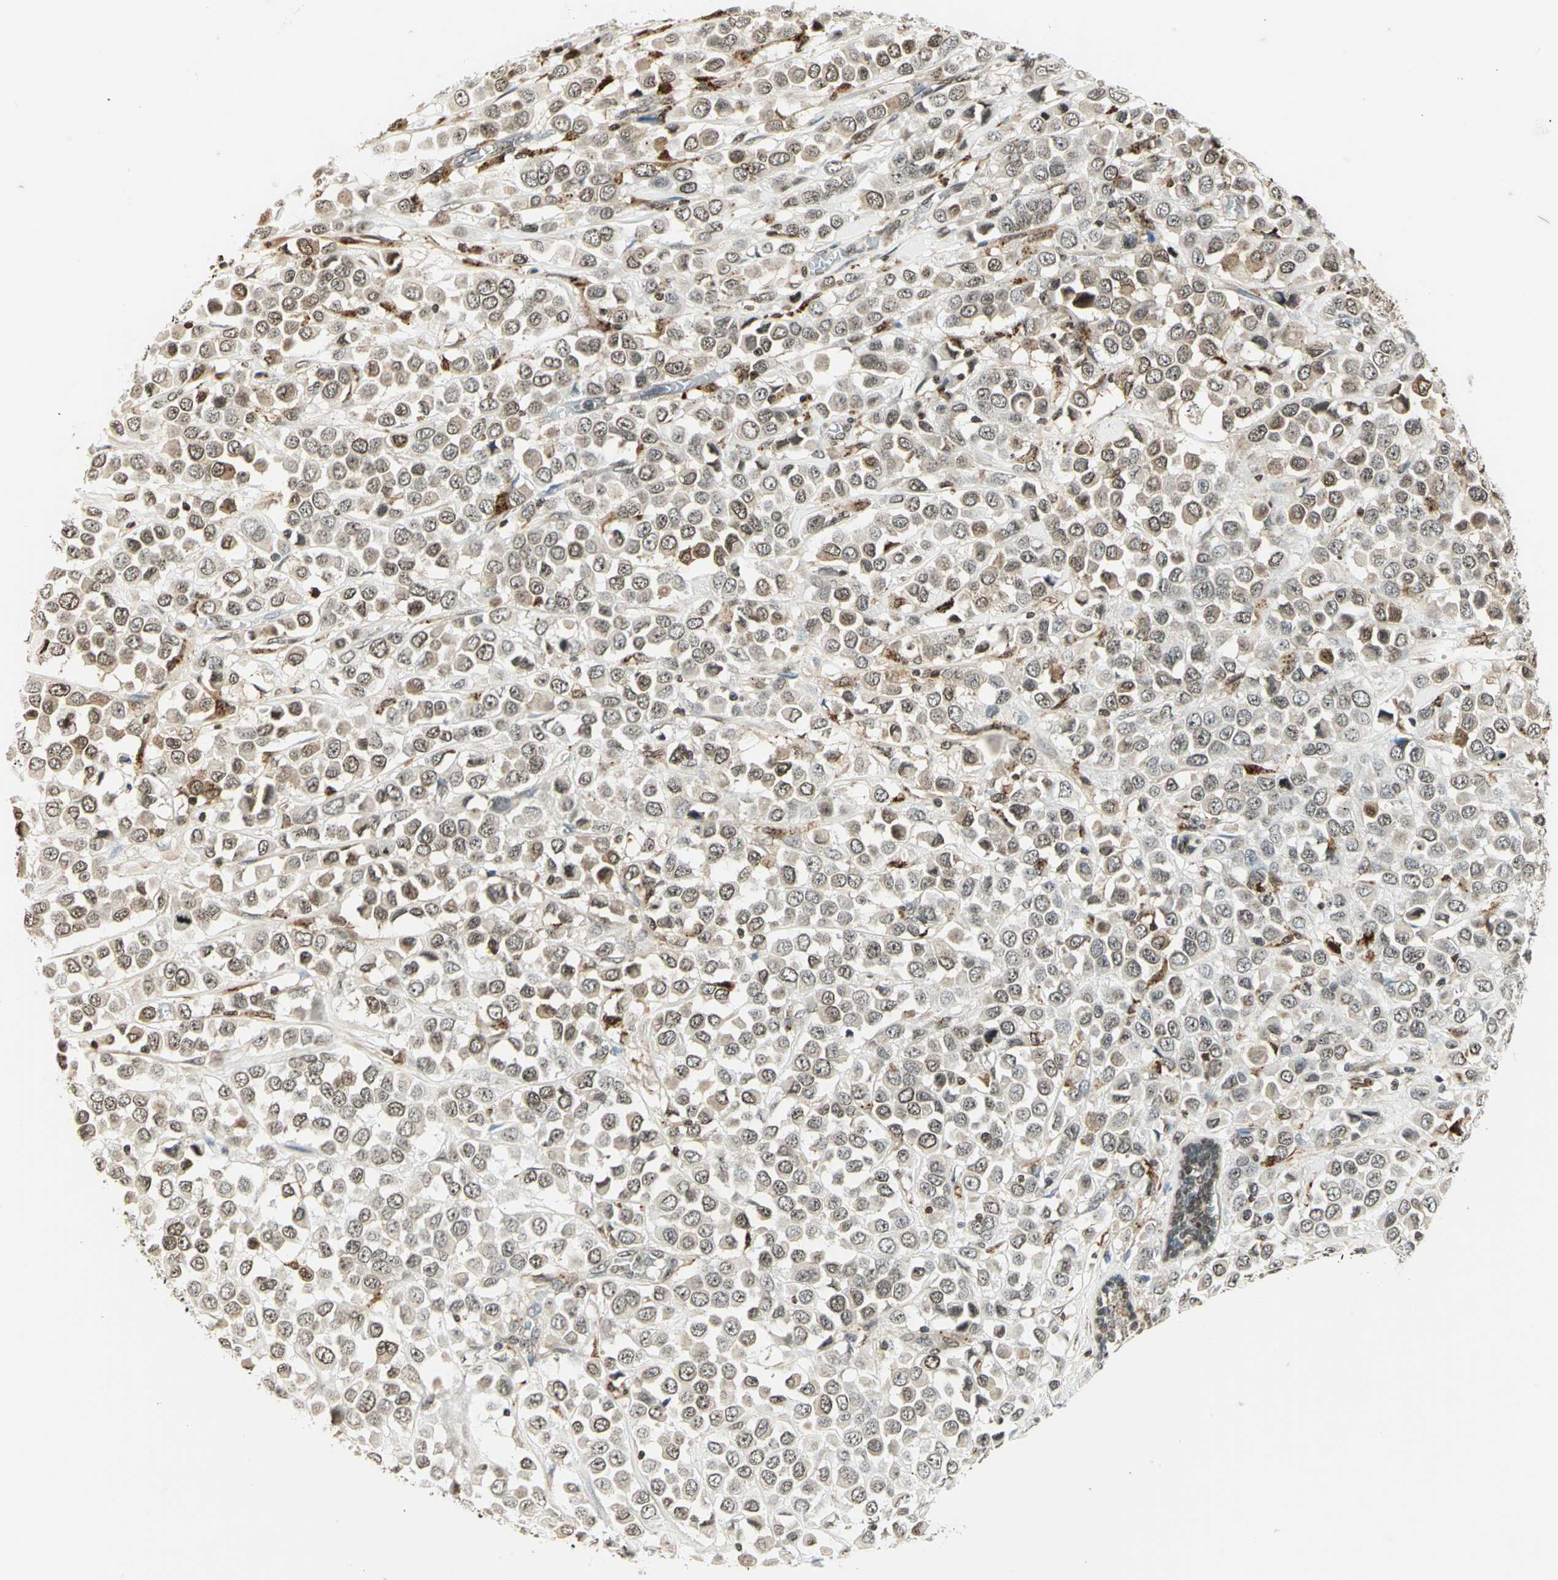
{"staining": {"intensity": "moderate", "quantity": ">75%", "location": "cytoplasmic/membranous,nuclear"}, "tissue": "breast cancer", "cell_type": "Tumor cells", "image_type": "cancer", "snomed": [{"axis": "morphology", "description": "Duct carcinoma"}, {"axis": "topography", "description": "Breast"}], "caption": "Breast intraductal carcinoma stained with a protein marker shows moderate staining in tumor cells.", "gene": "LGALS3", "patient": {"sex": "female", "age": 61}}